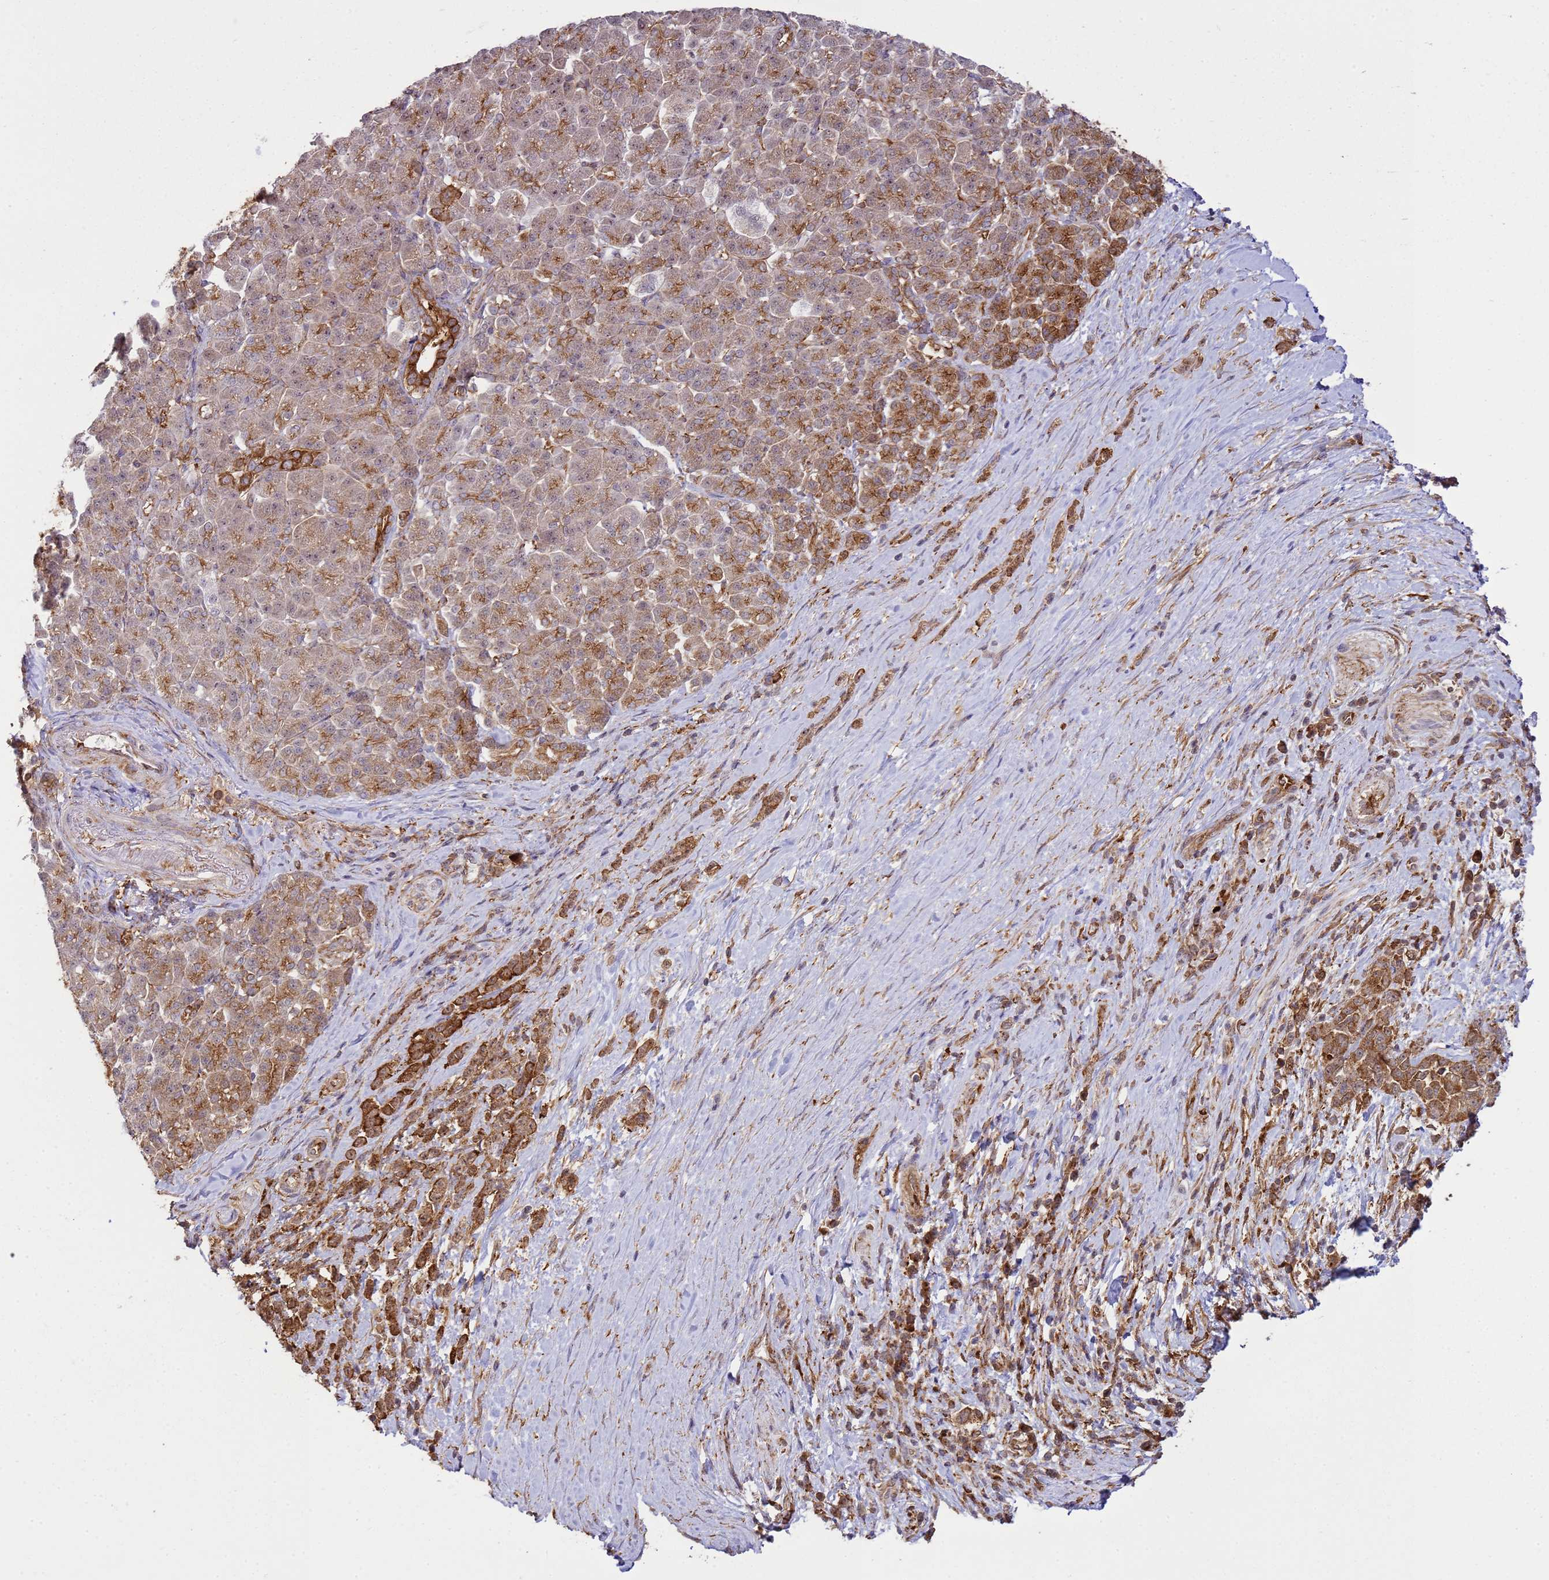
{"staining": {"intensity": "strong", "quantity": ">75%", "location": "cytoplasmic/membranous"}, "tissue": "pancreatic cancer", "cell_type": "Tumor cells", "image_type": "cancer", "snomed": [{"axis": "morphology", "description": "Normal tissue, NOS"}, {"axis": "morphology", "description": "Adenocarcinoma, NOS"}, {"axis": "topography", "description": "Pancreas"}], "caption": "Strong cytoplasmic/membranous protein staining is appreciated in about >75% of tumor cells in pancreatic adenocarcinoma.", "gene": "GABRE", "patient": {"sex": "female", "age": 64}}